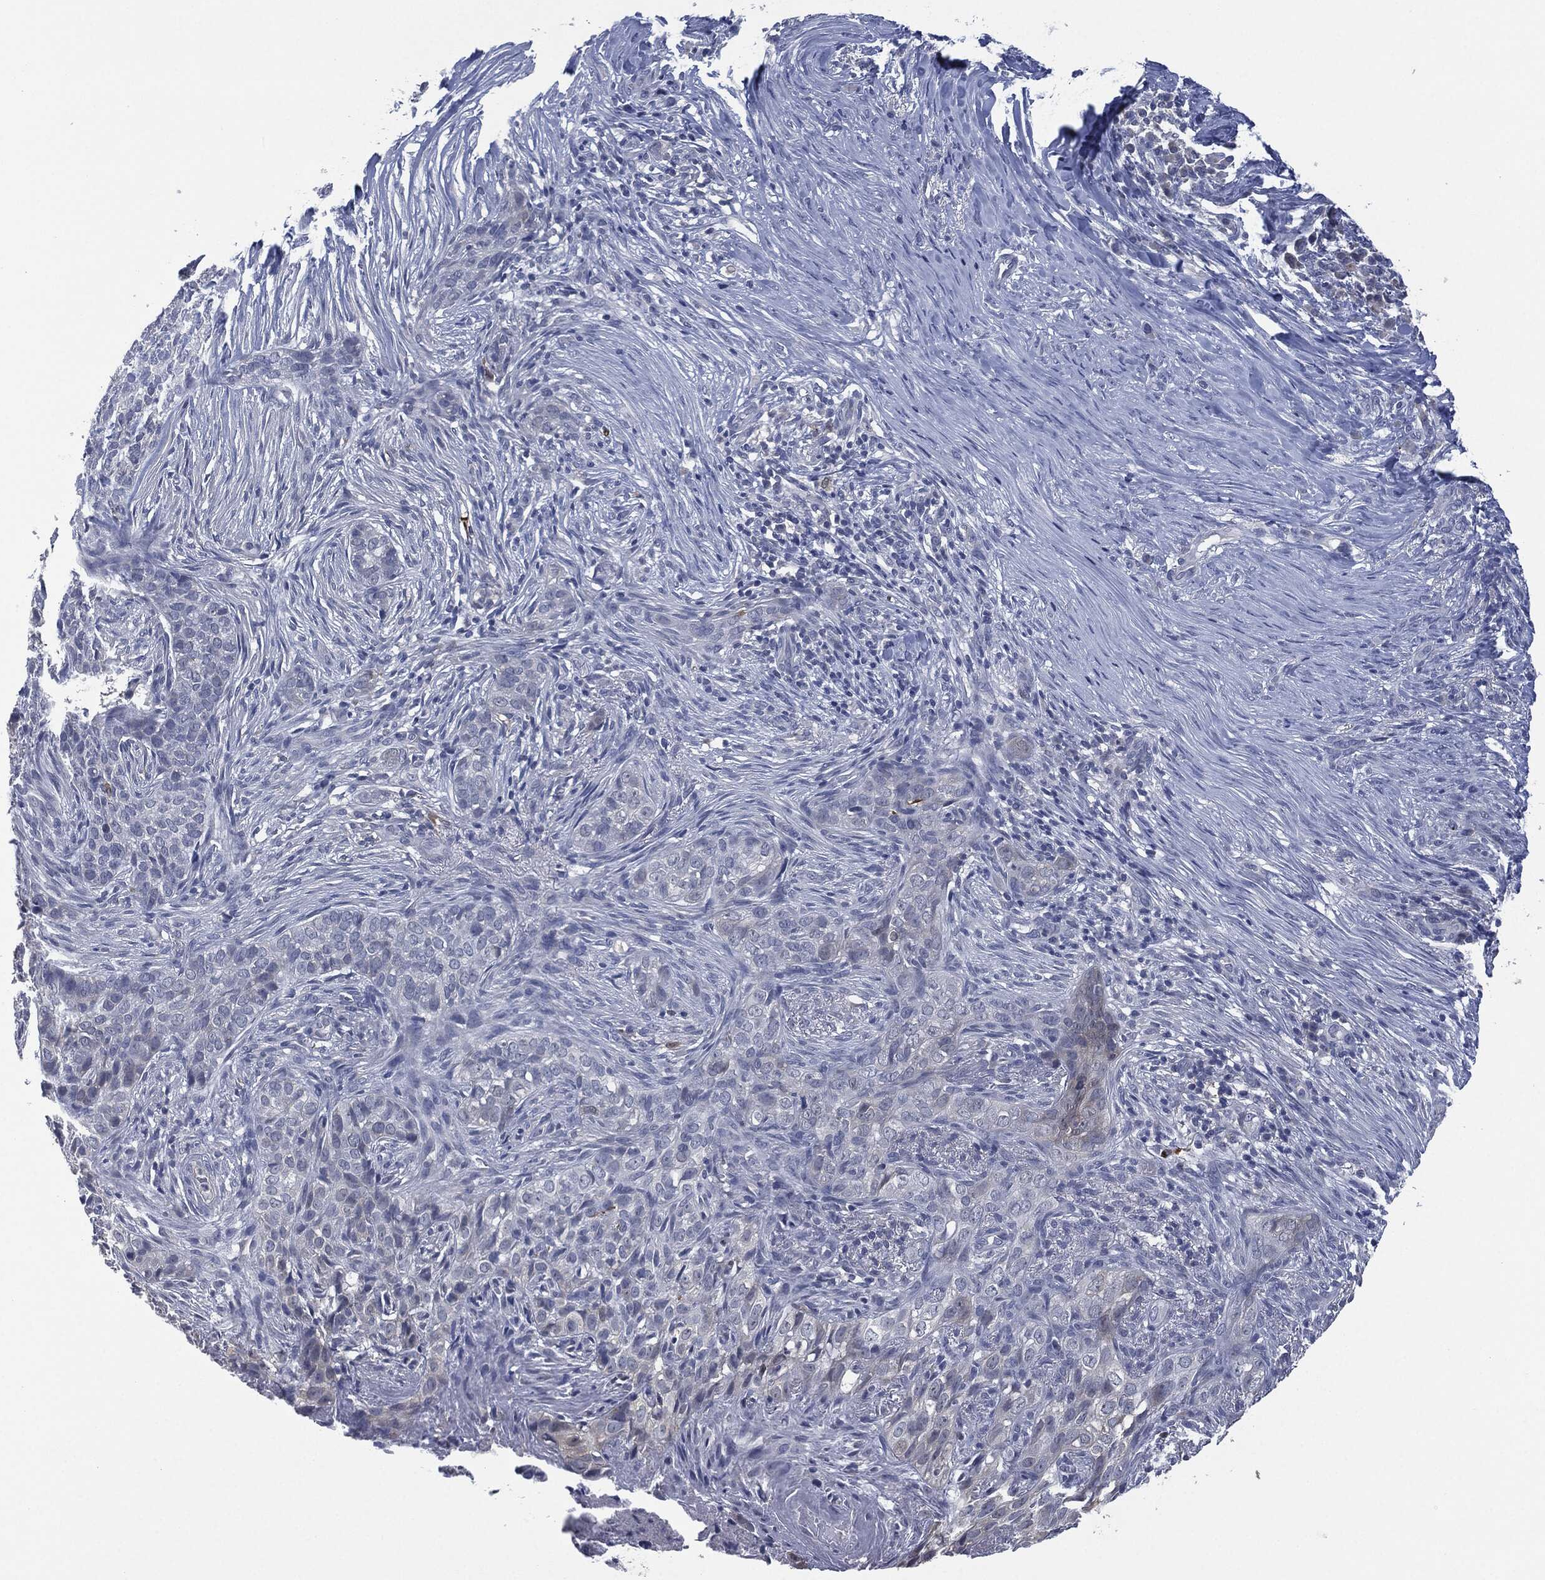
{"staining": {"intensity": "negative", "quantity": "none", "location": "none"}, "tissue": "skin cancer", "cell_type": "Tumor cells", "image_type": "cancer", "snomed": [{"axis": "morphology", "description": "Squamous cell carcinoma, NOS"}, {"axis": "topography", "description": "Skin"}], "caption": "IHC histopathology image of human skin cancer stained for a protein (brown), which reveals no staining in tumor cells. (IHC, brightfield microscopy, high magnification).", "gene": "IL1RN", "patient": {"sex": "male", "age": 88}}